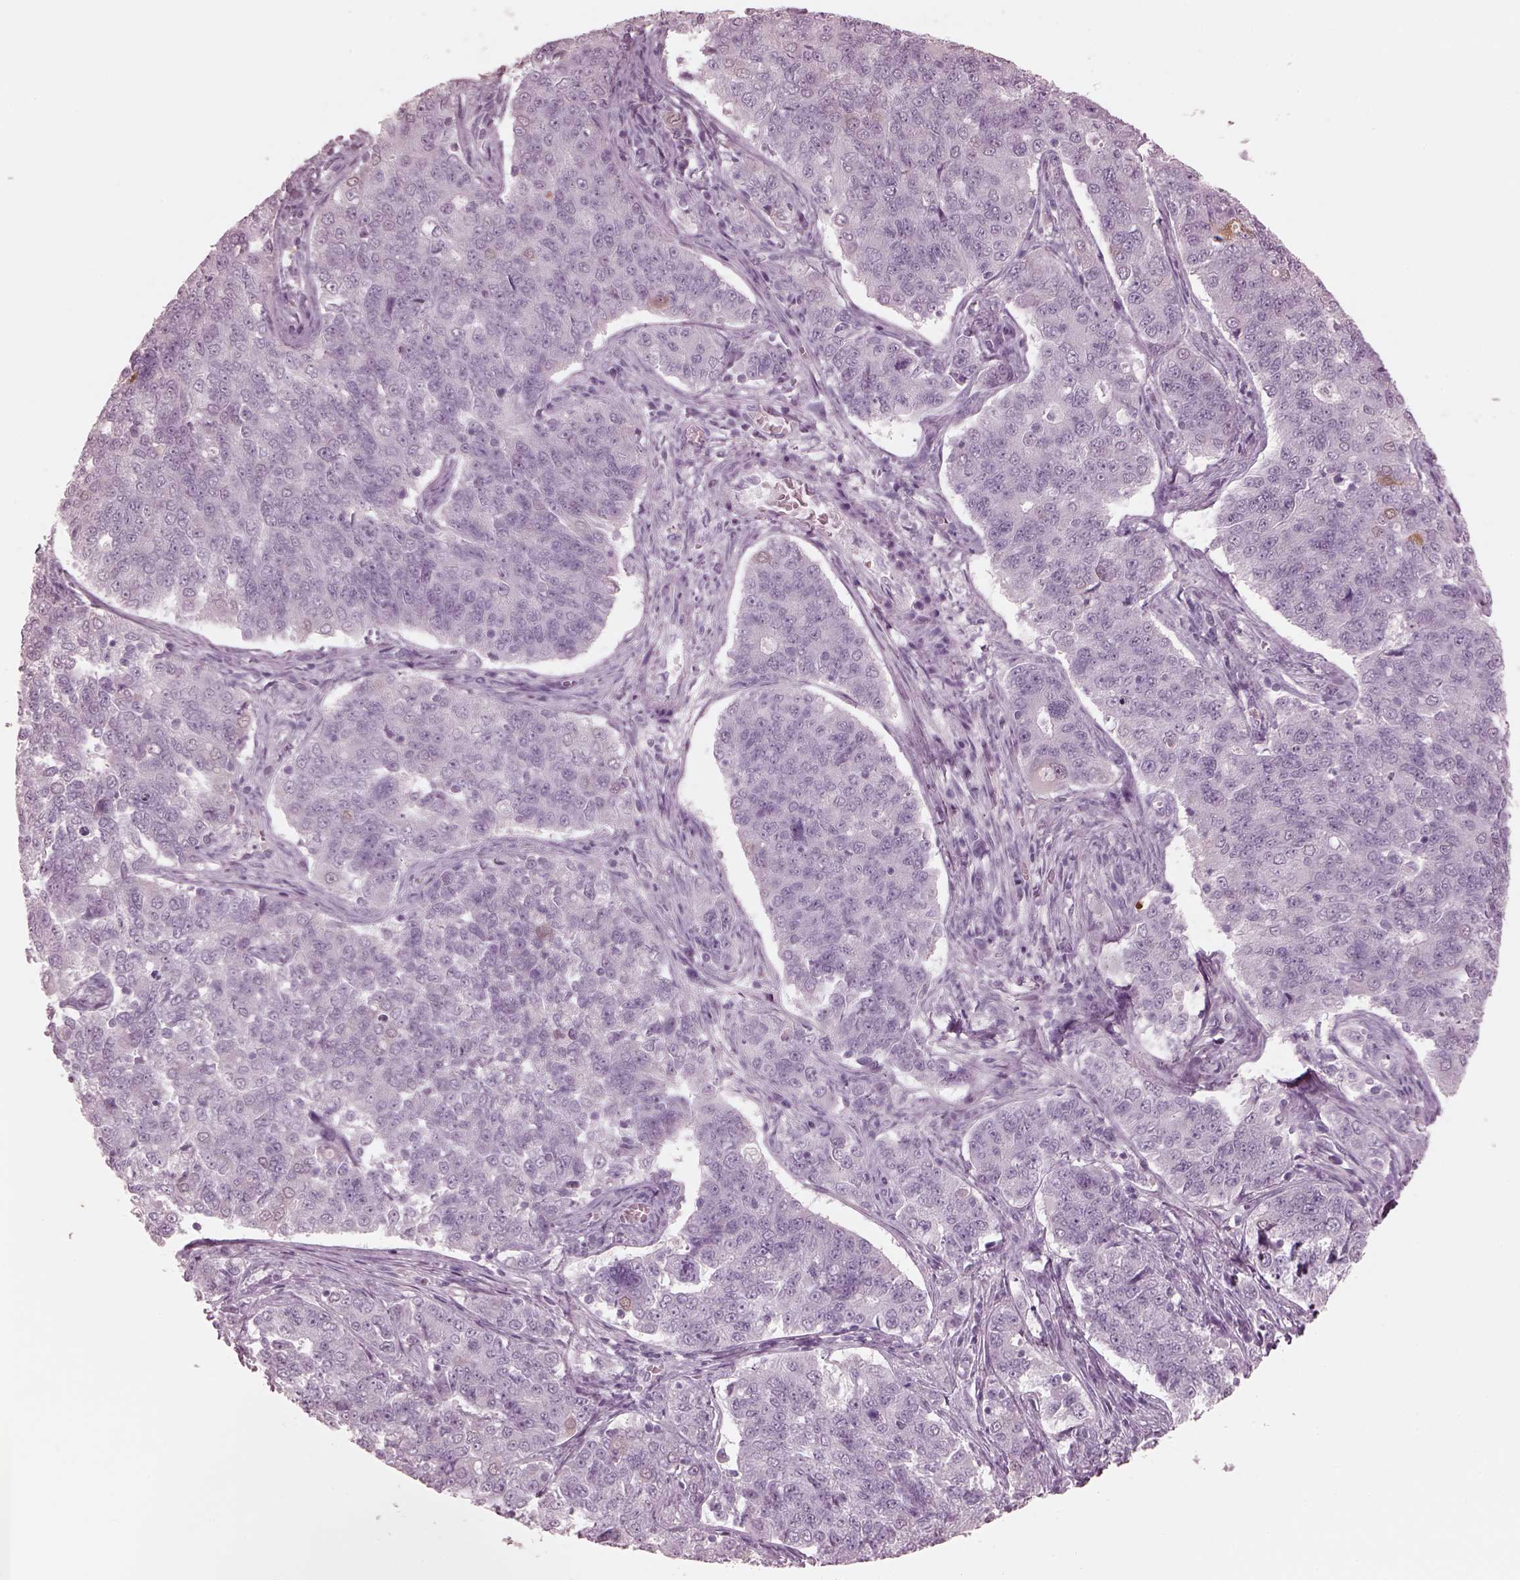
{"staining": {"intensity": "negative", "quantity": "none", "location": "none"}, "tissue": "endometrial cancer", "cell_type": "Tumor cells", "image_type": "cancer", "snomed": [{"axis": "morphology", "description": "Adenocarcinoma, NOS"}, {"axis": "topography", "description": "Endometrium"}], "caption": "There is no significant expression in tumor cells of endometrial cancer.", "gene": "C2orf81", "patient": {"sex": "female", "age": 43}}